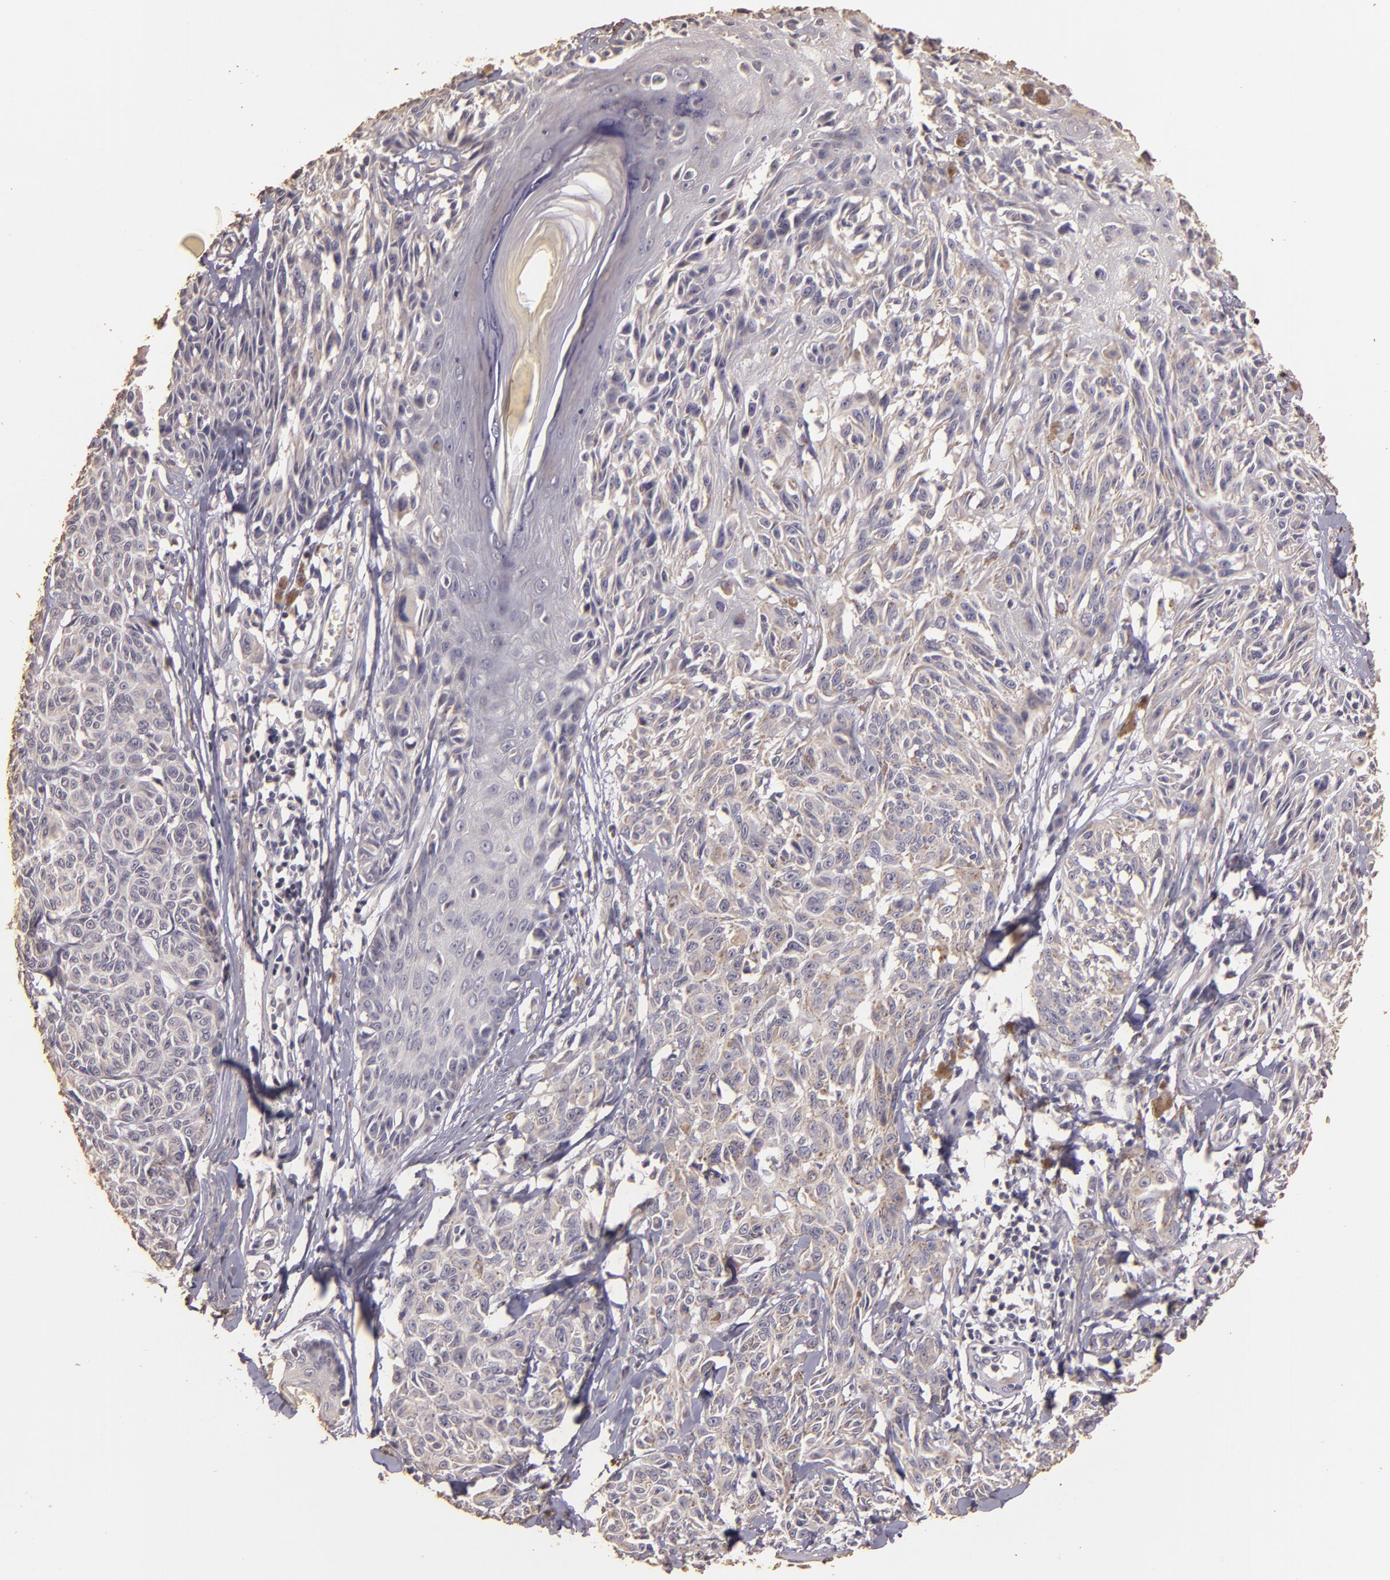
{"staining": {"intensity": "weak", "quantity": "25%-75%", "location": "cytoplasmic/membranous"}, "tissue": "melanoma", "cell_type": "Tumor cells", "image_type": "cancer", "snomed": [{"axis": "morphology", "description": "Malignant melanoma, NOS"}, {"axis": "topography", "description": "Skin"}], "caption": "Human malignant melanoma stained with a protein marker reveals weak staining in tumor cells.", "gene": "BCL2L13", "patient": {"sex": "female", "age": 77}}